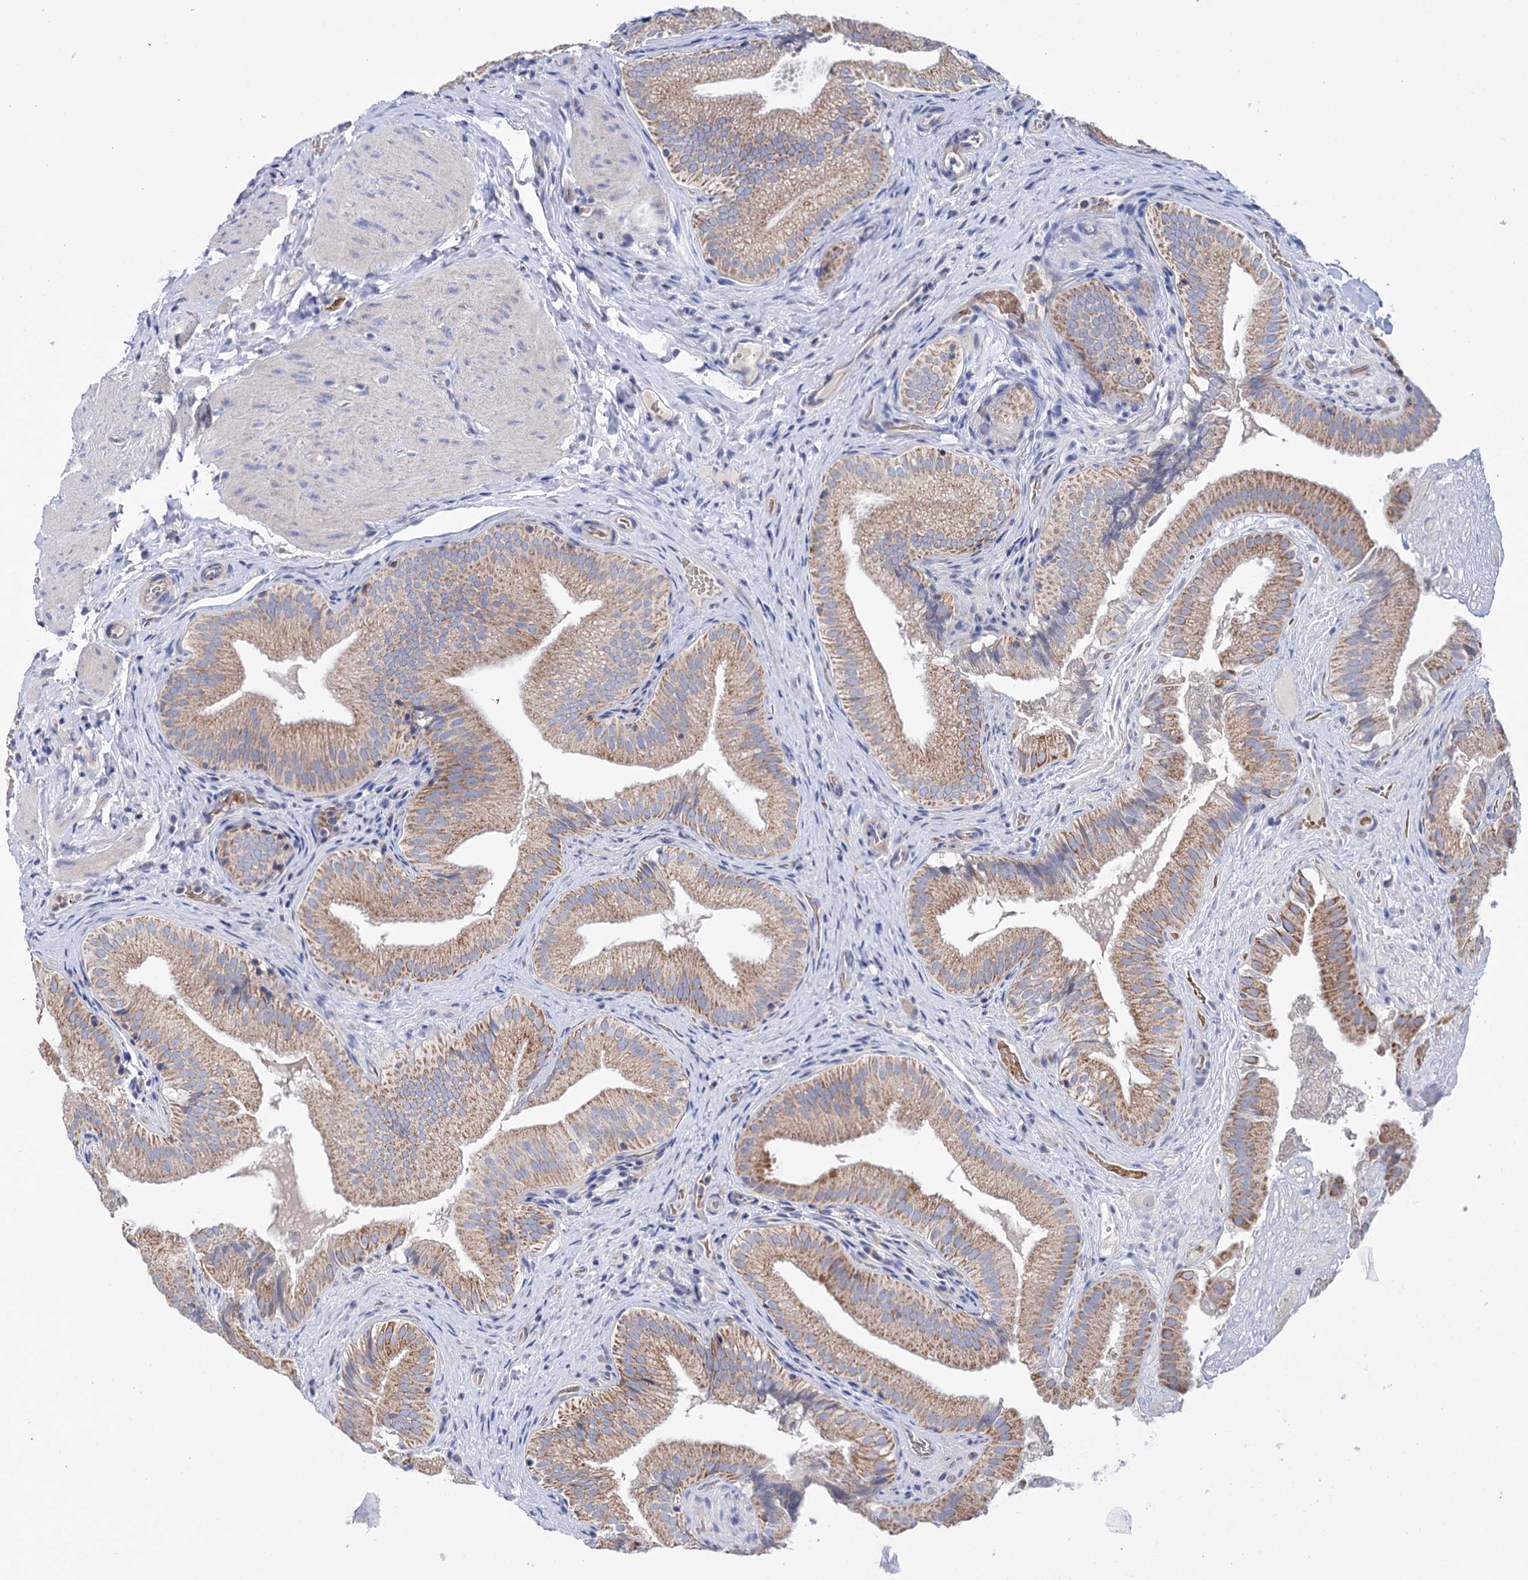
{"staining": {"intensity": "moderate", "quantity": "25%-75%", "location": "cytoplasmic/membranous"}, "tissue": "gallbladder", "cell_type": "Glandular cells", "image_type": "normal", "snomed": [{"axis": "morphology", "description": "Normal tissue, NOS"}, {"axis": "topography", "description": "Gallbladder"}], "caption": "This image displays immunohistochemistry (IHC) staining of benign gallbladder, with medium moderate cytoplasmic/membranous expression in about 25%-75% of glandular cells.", "gene": "YARS2", "patient": {"sex": "female", "age": 30}}